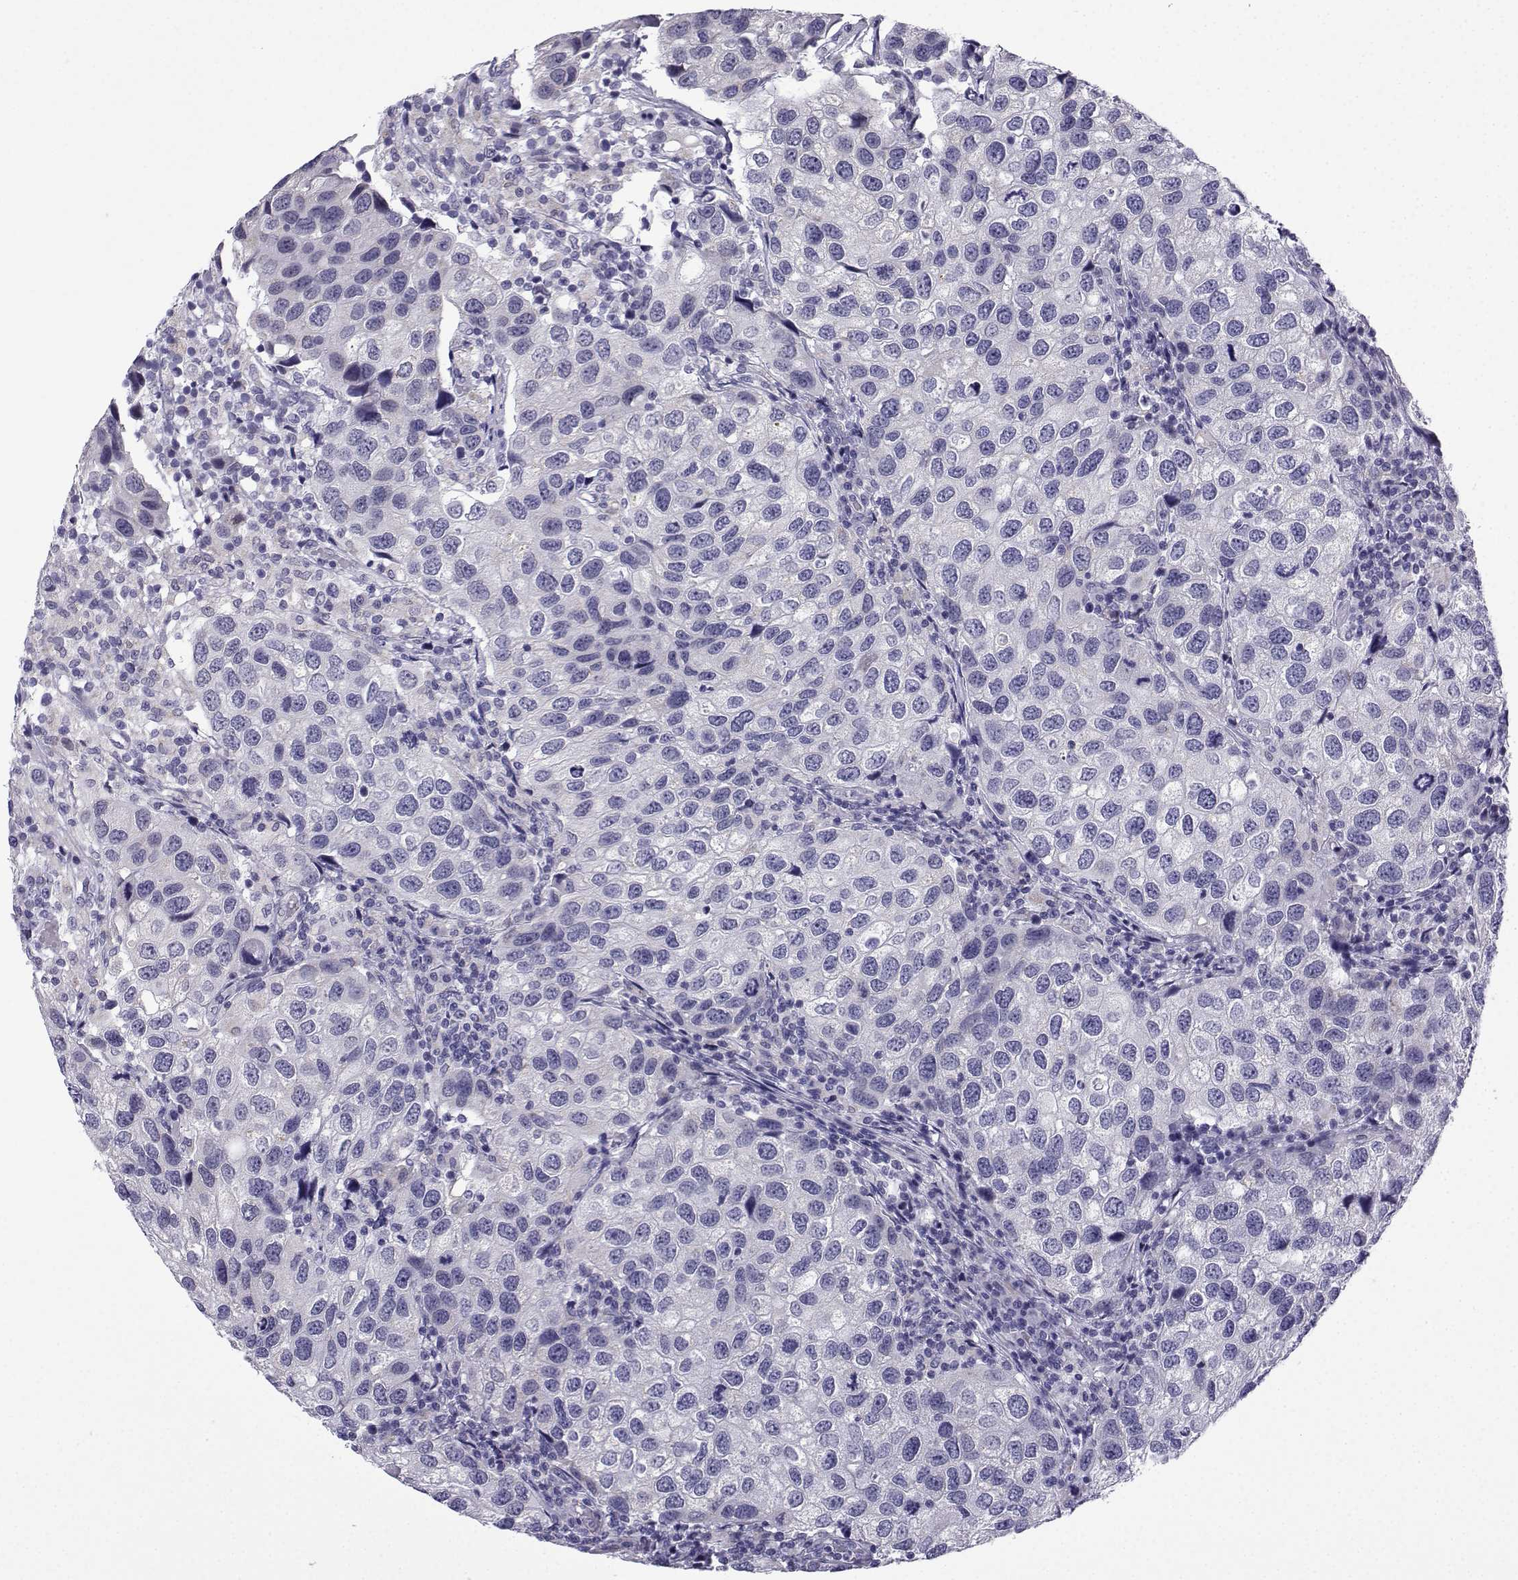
{"staining": {"intensity": "negative", "quantity": "none", "location": "none"}, "tissue": "urothelial cancer", "cell_type": "Tumor cells", "image_type": "cancer", "snomed": [{"axis": "morphology", "description": "Urothelial carcinoma, High grade"}, {"axis": "topography", "description": "Urinary bladder"}], "caption": "Tumor cells show no significant expression in urothelial cancer. Nuclei are stained in blue.", "gene": "ACRBP", "patient": {"sex": "male", "age": 79}}